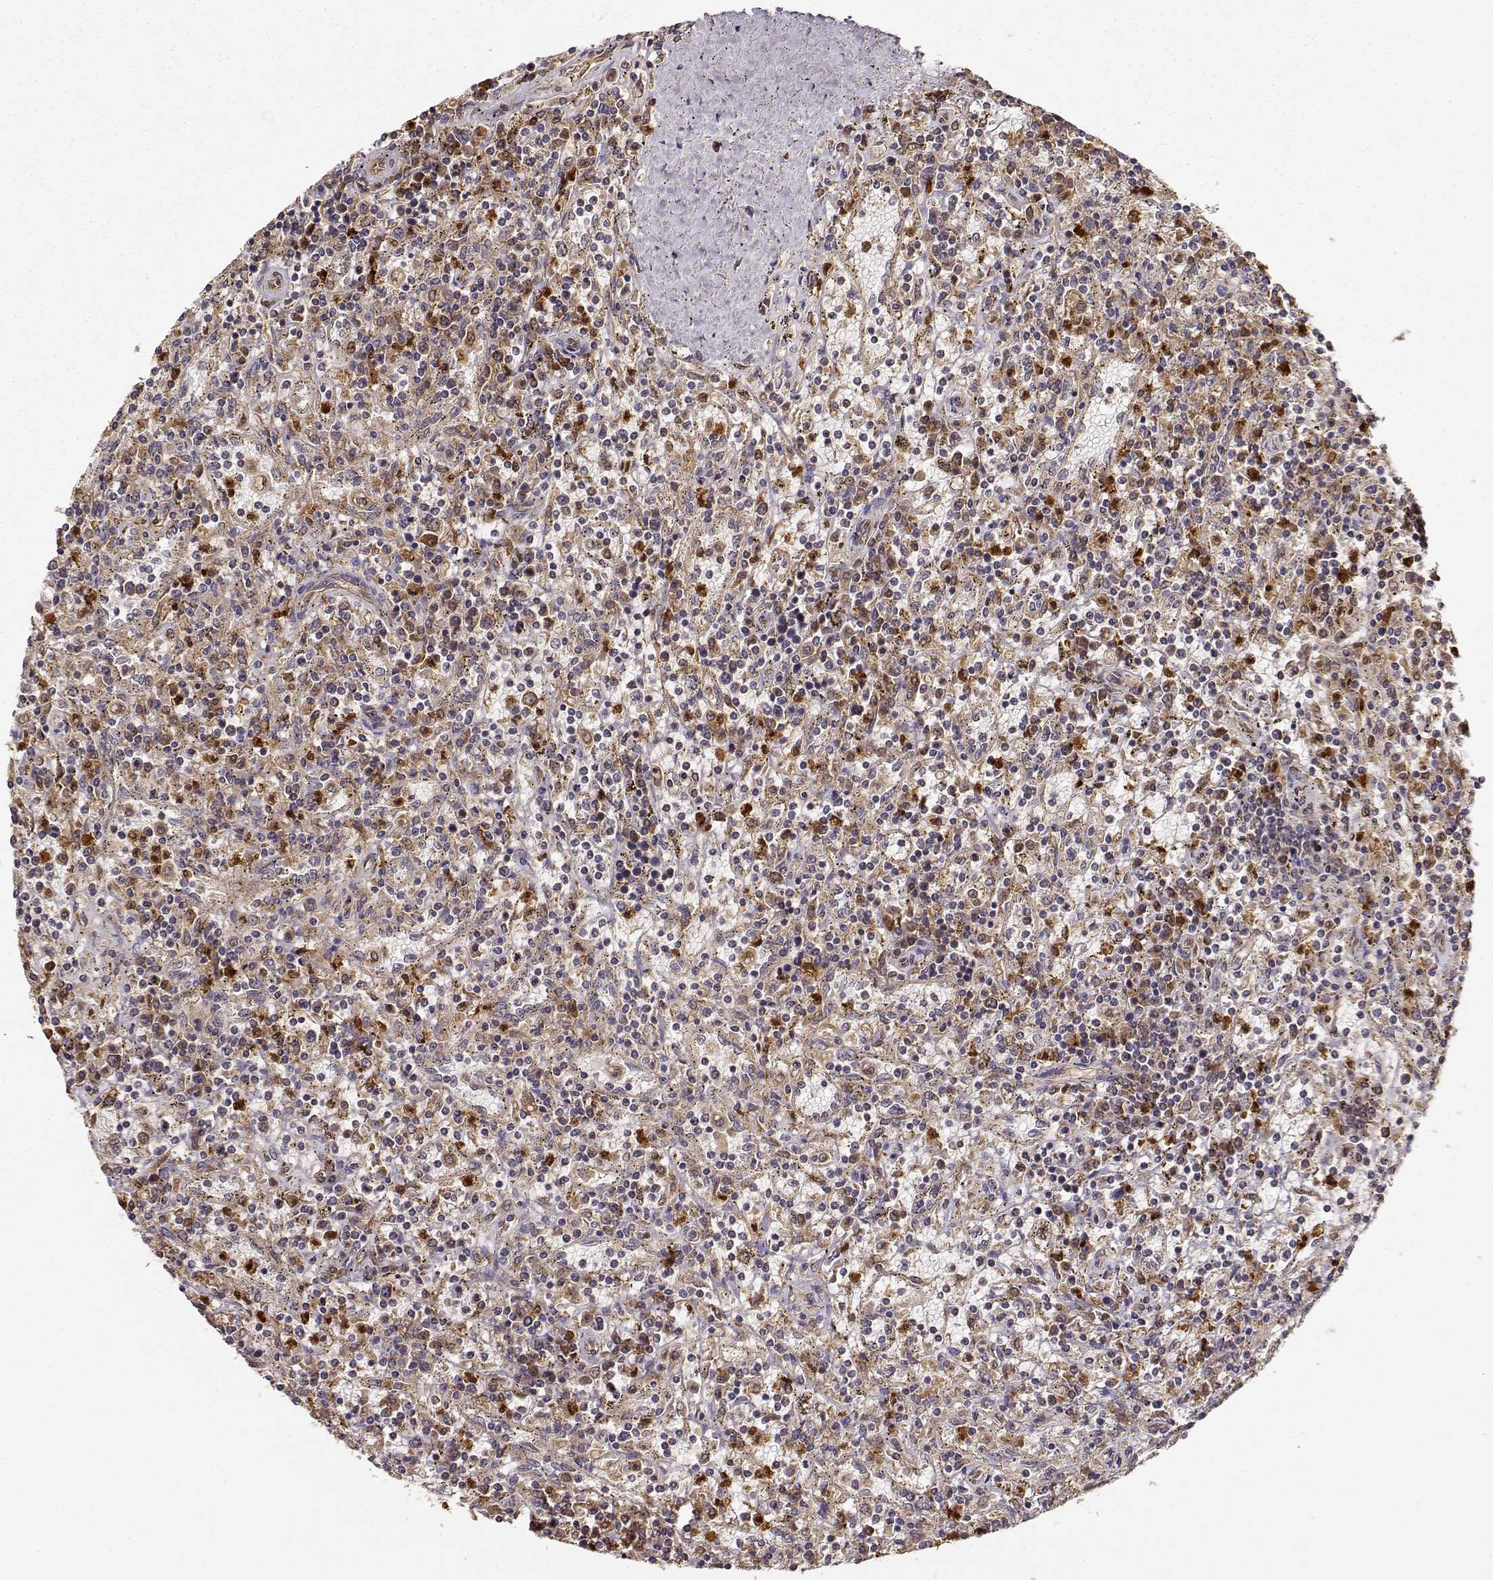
{"staining": {"intensity": "weak", "quantity": ">75%", "location": "cytoplasmic/membranous"}, "tissue": "lymphoma", "cell_type": "Tumor cells", "image_type": "cancer", "snomed": [{"axis": "morphology", "description": "Malignant lymphoma, non-Hodgkin's type, Low grade"}, {"axis": "topography", "description": "Spleen"}], "caption": "Low-grade malignant lymphoma, non-Hodgkin's type stained with a brown dye reveals weak cytoplasmic/membranous positive positivity in about >75% of tumor cells.", "gene": "ARHGEF2", "patient": {"sex": "male", "age": 62}}